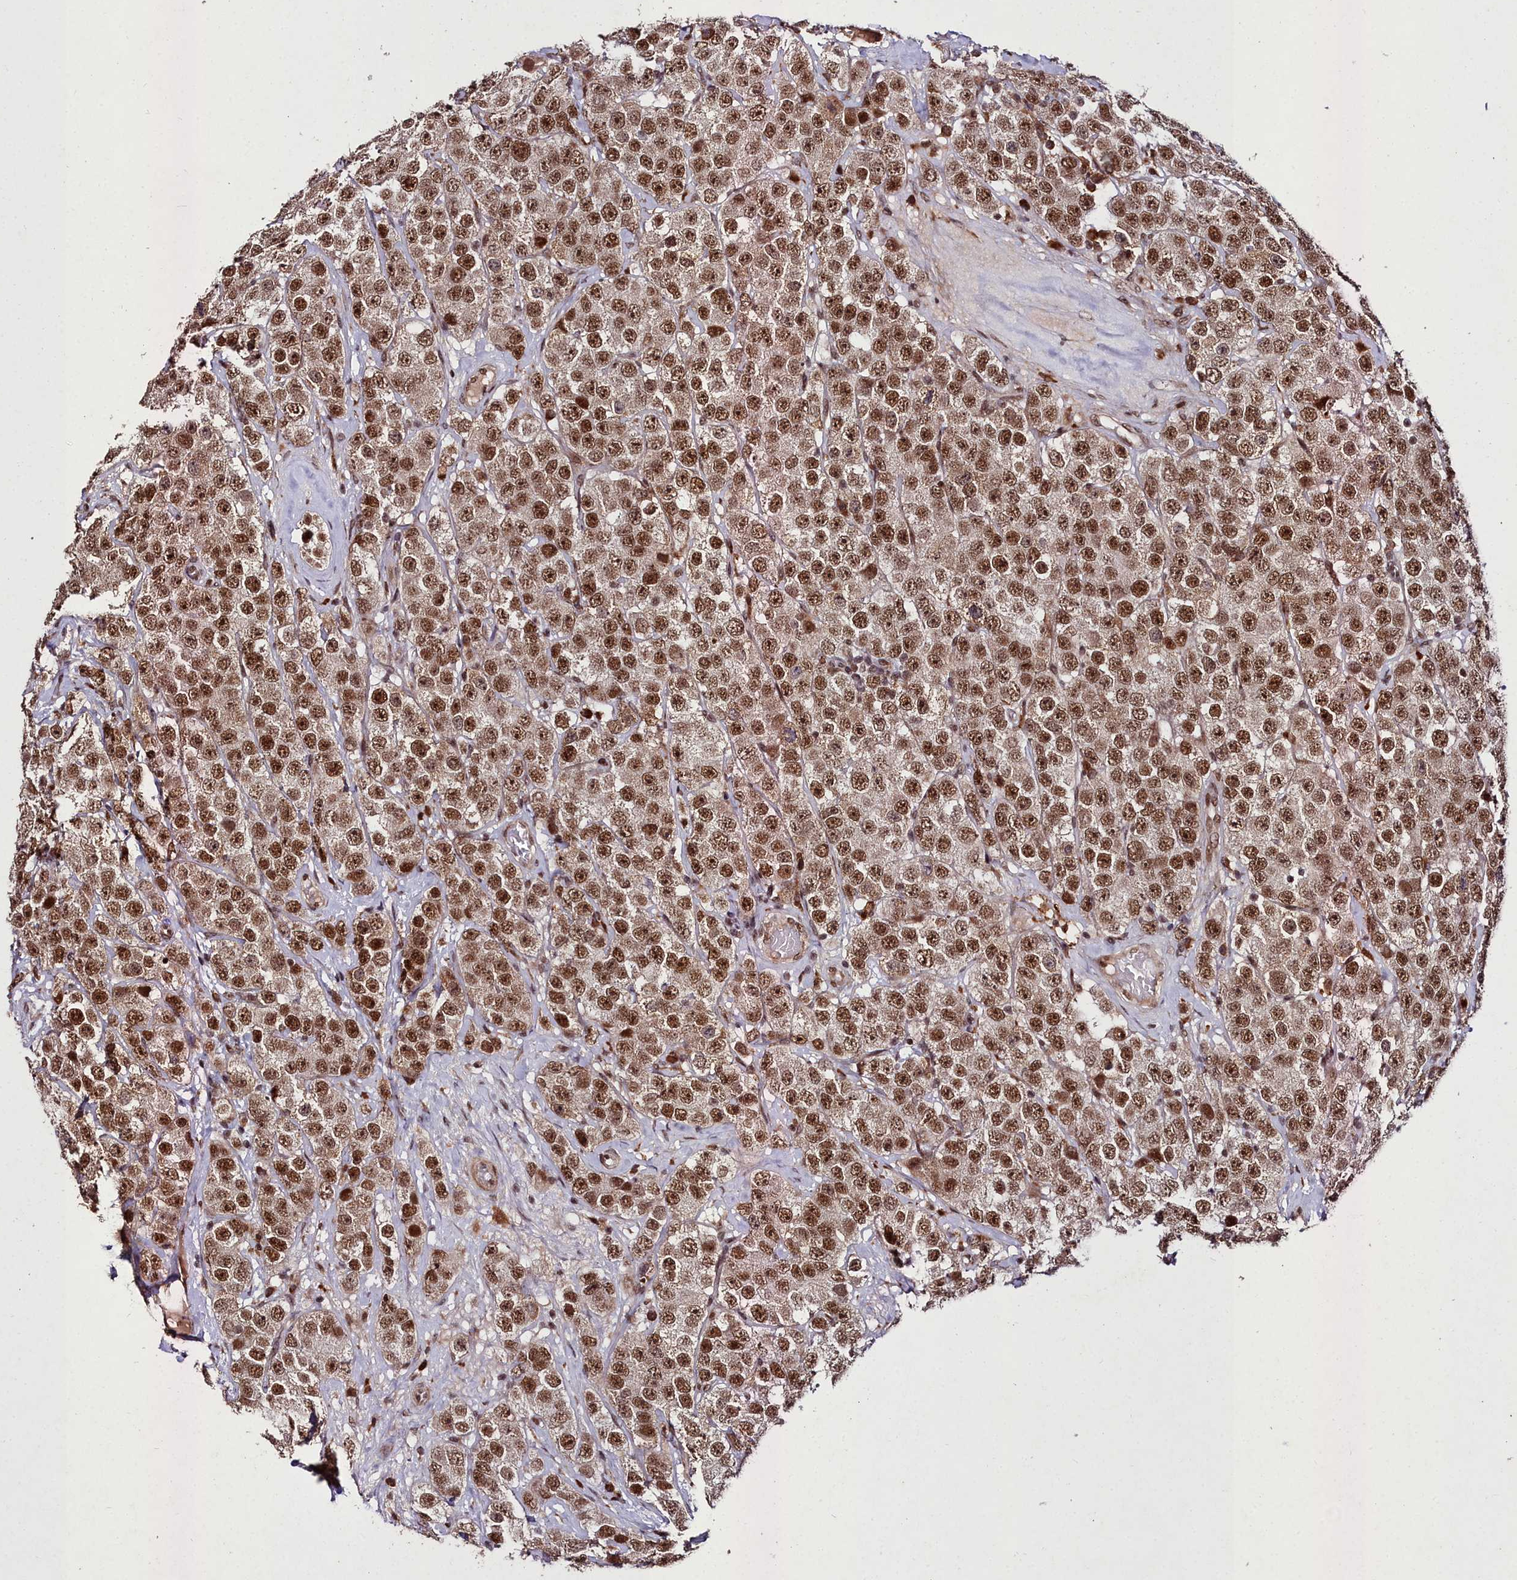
{"staining": {"intensity": "strong", "quantity": ">75%", "location": "nuclear"}, "tissue": "testis cancer", "cell_type": "Tumor cells", "image_type": "cancer", "snomed": [{"axis": "morphology", "description": "Seminoma, NOS"}, {"axis": "topography", "description": "Testis"}], "caption": "Protein analysis of seminoma (testis) tissue shows strong nuclear expression in approximately >75% of tumor cells.", "gene": "CXXC1", "patient": {"sex": "male", "age": 28}}